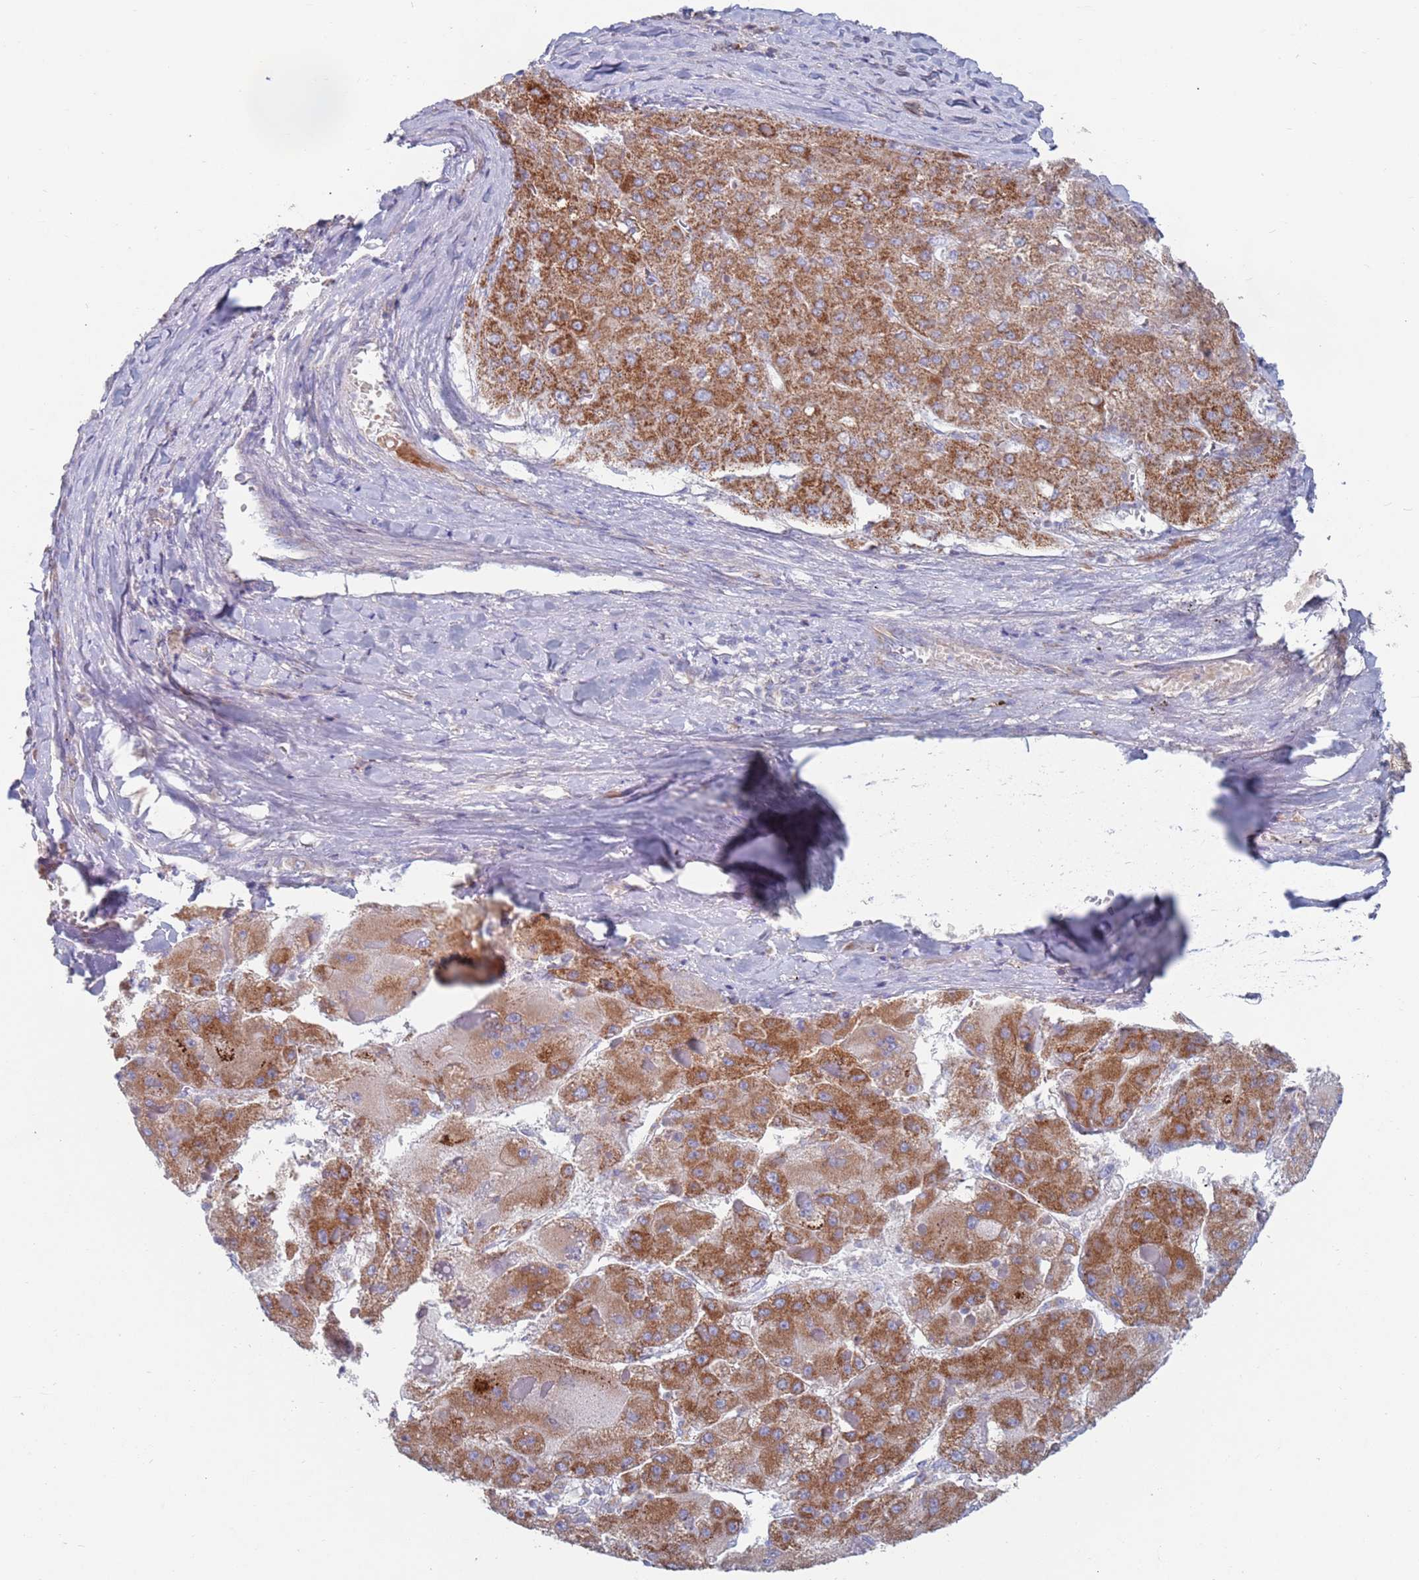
{"staining": {"intensity": "moderate", "quantity": ">75%", "location": "cytoplasmic/membranous"}, "tissue": "liver cancer", "cell_type": "Tumor cells", "image_type": "cancer", "snomed": [{"axis": "morphology", "description": "Carcinoma, Hepatocellular, NOS"}, {"axis": "topography", "description": "Liver"}], "caption": "Human liver cancer stained with a protein marker exhibits moderate staining in tumor cells.", "gene": "MRPL22", "patient": {"sex": "female", "age": 73}}